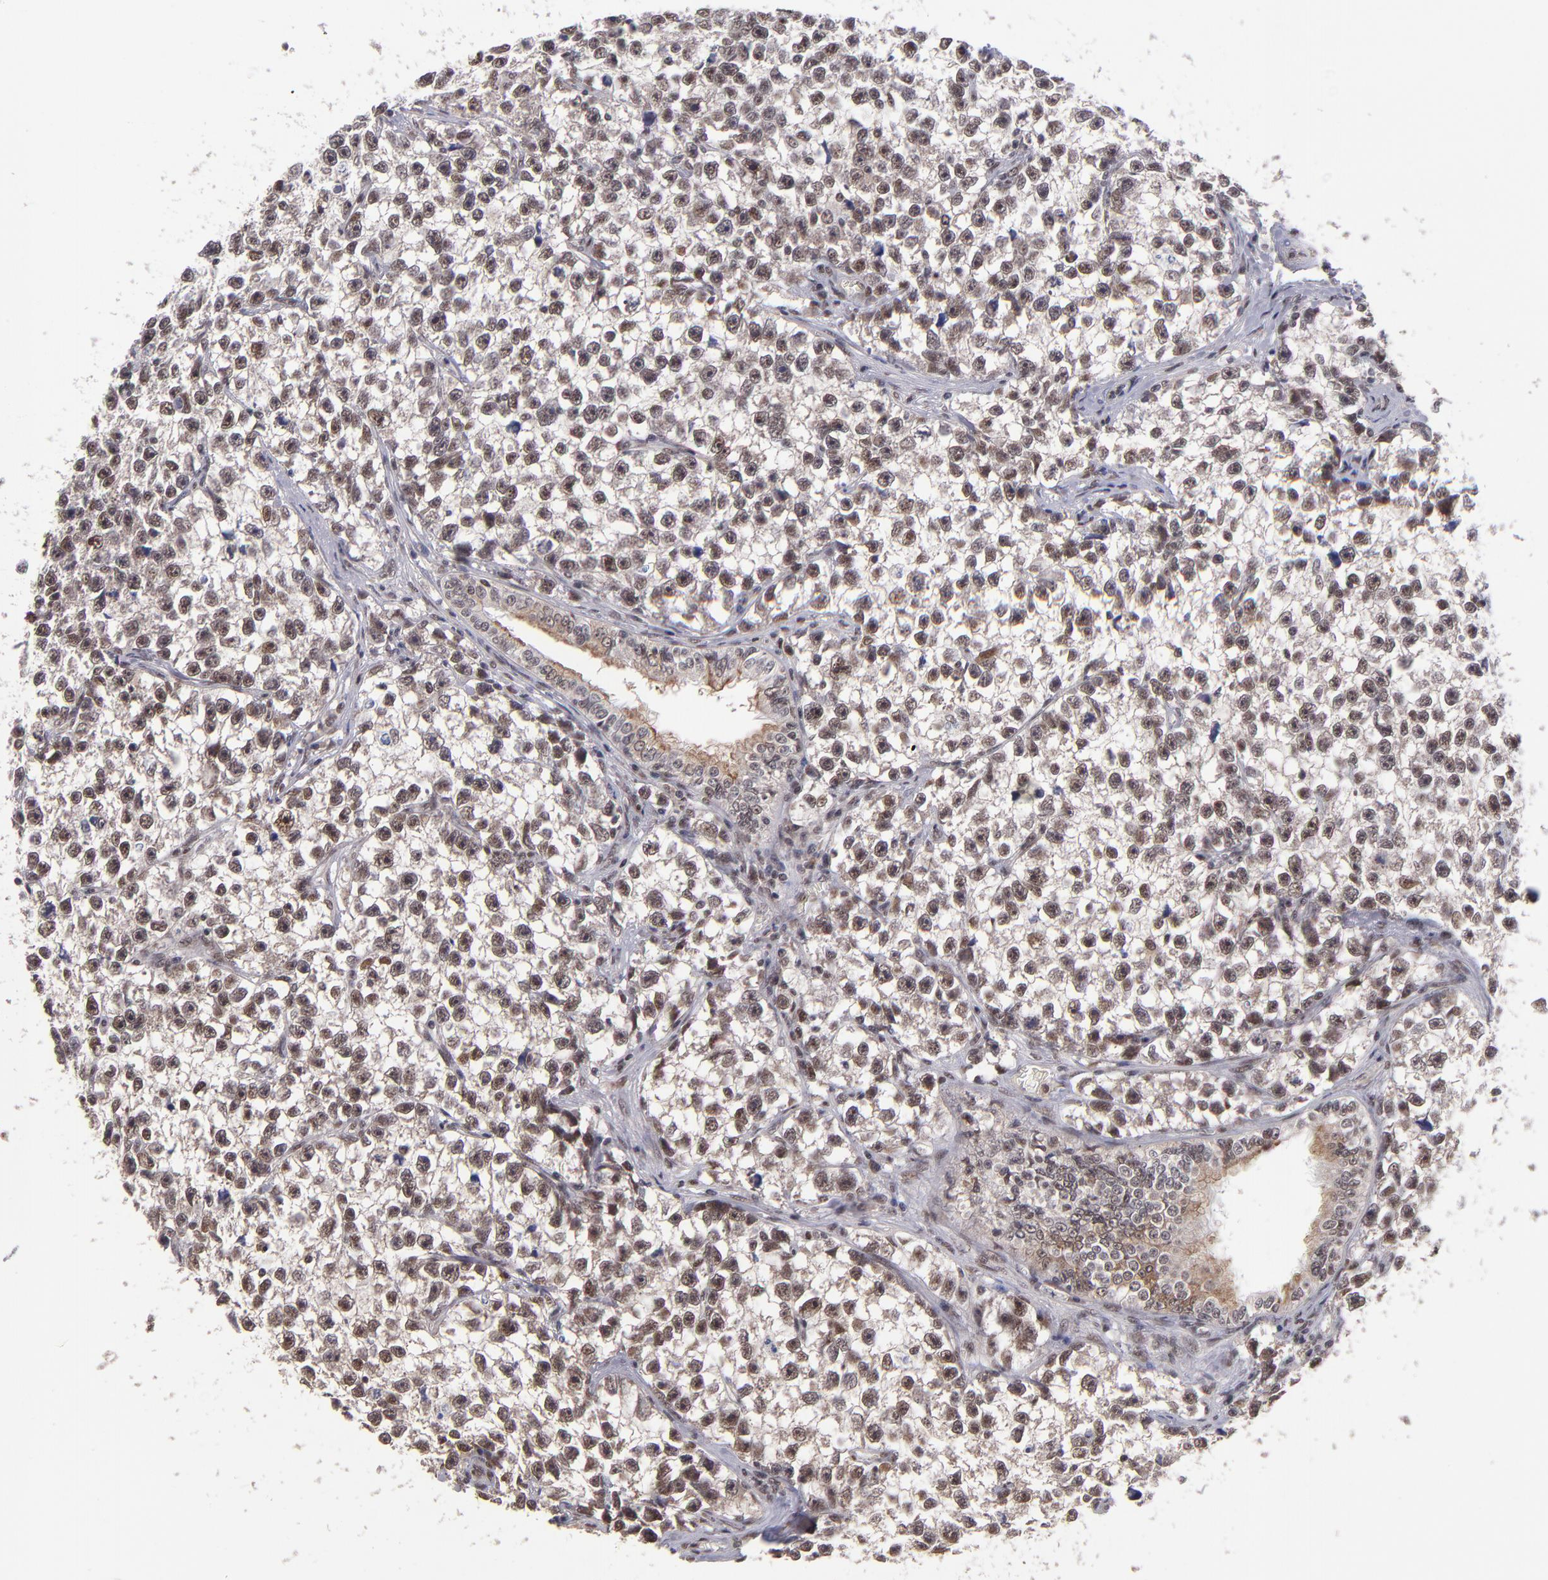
{"staining": {"intensity": "moderate", "quantity": ">75%", "location": "nuclear"}, "tissue": "testis cancer", "cell_type": "Tumor cells", "image_type": "cancer", "snomed": [{"axis": "morphology", "description": "Seminoma, NOS"}, {"axis": "morphology", "description": "Carcinoma, Embryonal, NOS"}, {"axis": "topography", "description": "Testis"}], "caption": "Brown immunohistochemical staining in human testis cancer reveals moderate nuclear expression in about >75% of tumor cells.", "gene": "EP300", "patient": {"sex": "male", "age": 30}}